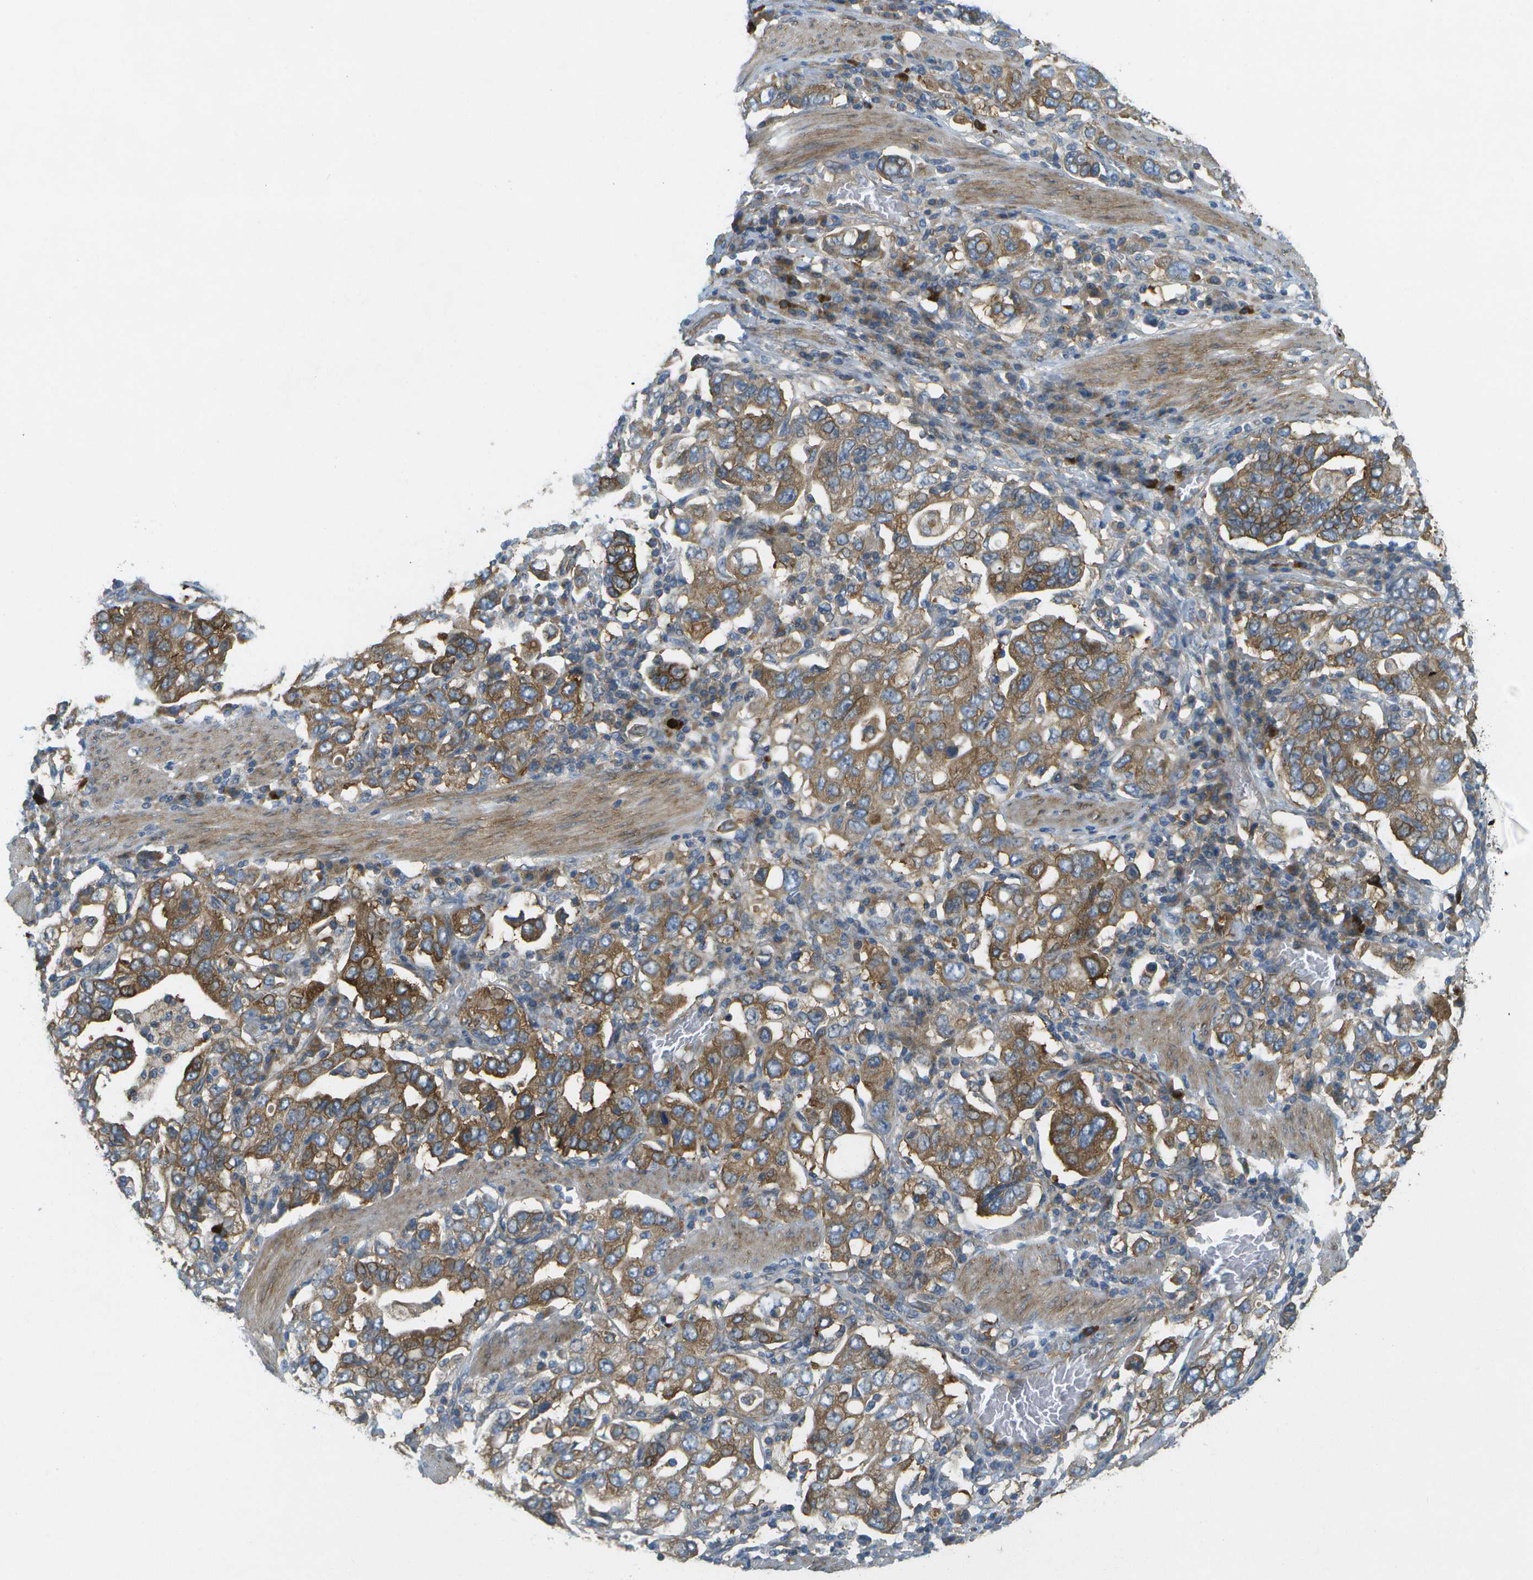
{"staining": {"intensity": "moderate", "quantity": ">75%", "location": "cytoplasmic/membranous"}, "tissue": "stomach cancer", "cell_type": "Tumor cells", "image_type": "cancer", "snomed": [{"axis": "morphology", "description": "Adenocarcinoma, NOS"}, {"axis": "topography", "description": "Stomach, upper"}], "caption": "Adenocarcinoma (stomach) was stained to show a protein in brown. There is medium levels of moderate cytoplasmic/membranous expression in about >75% of tumor cells.", "gene": "WNK2", "patient": {"sex": "male", "age": 62}}